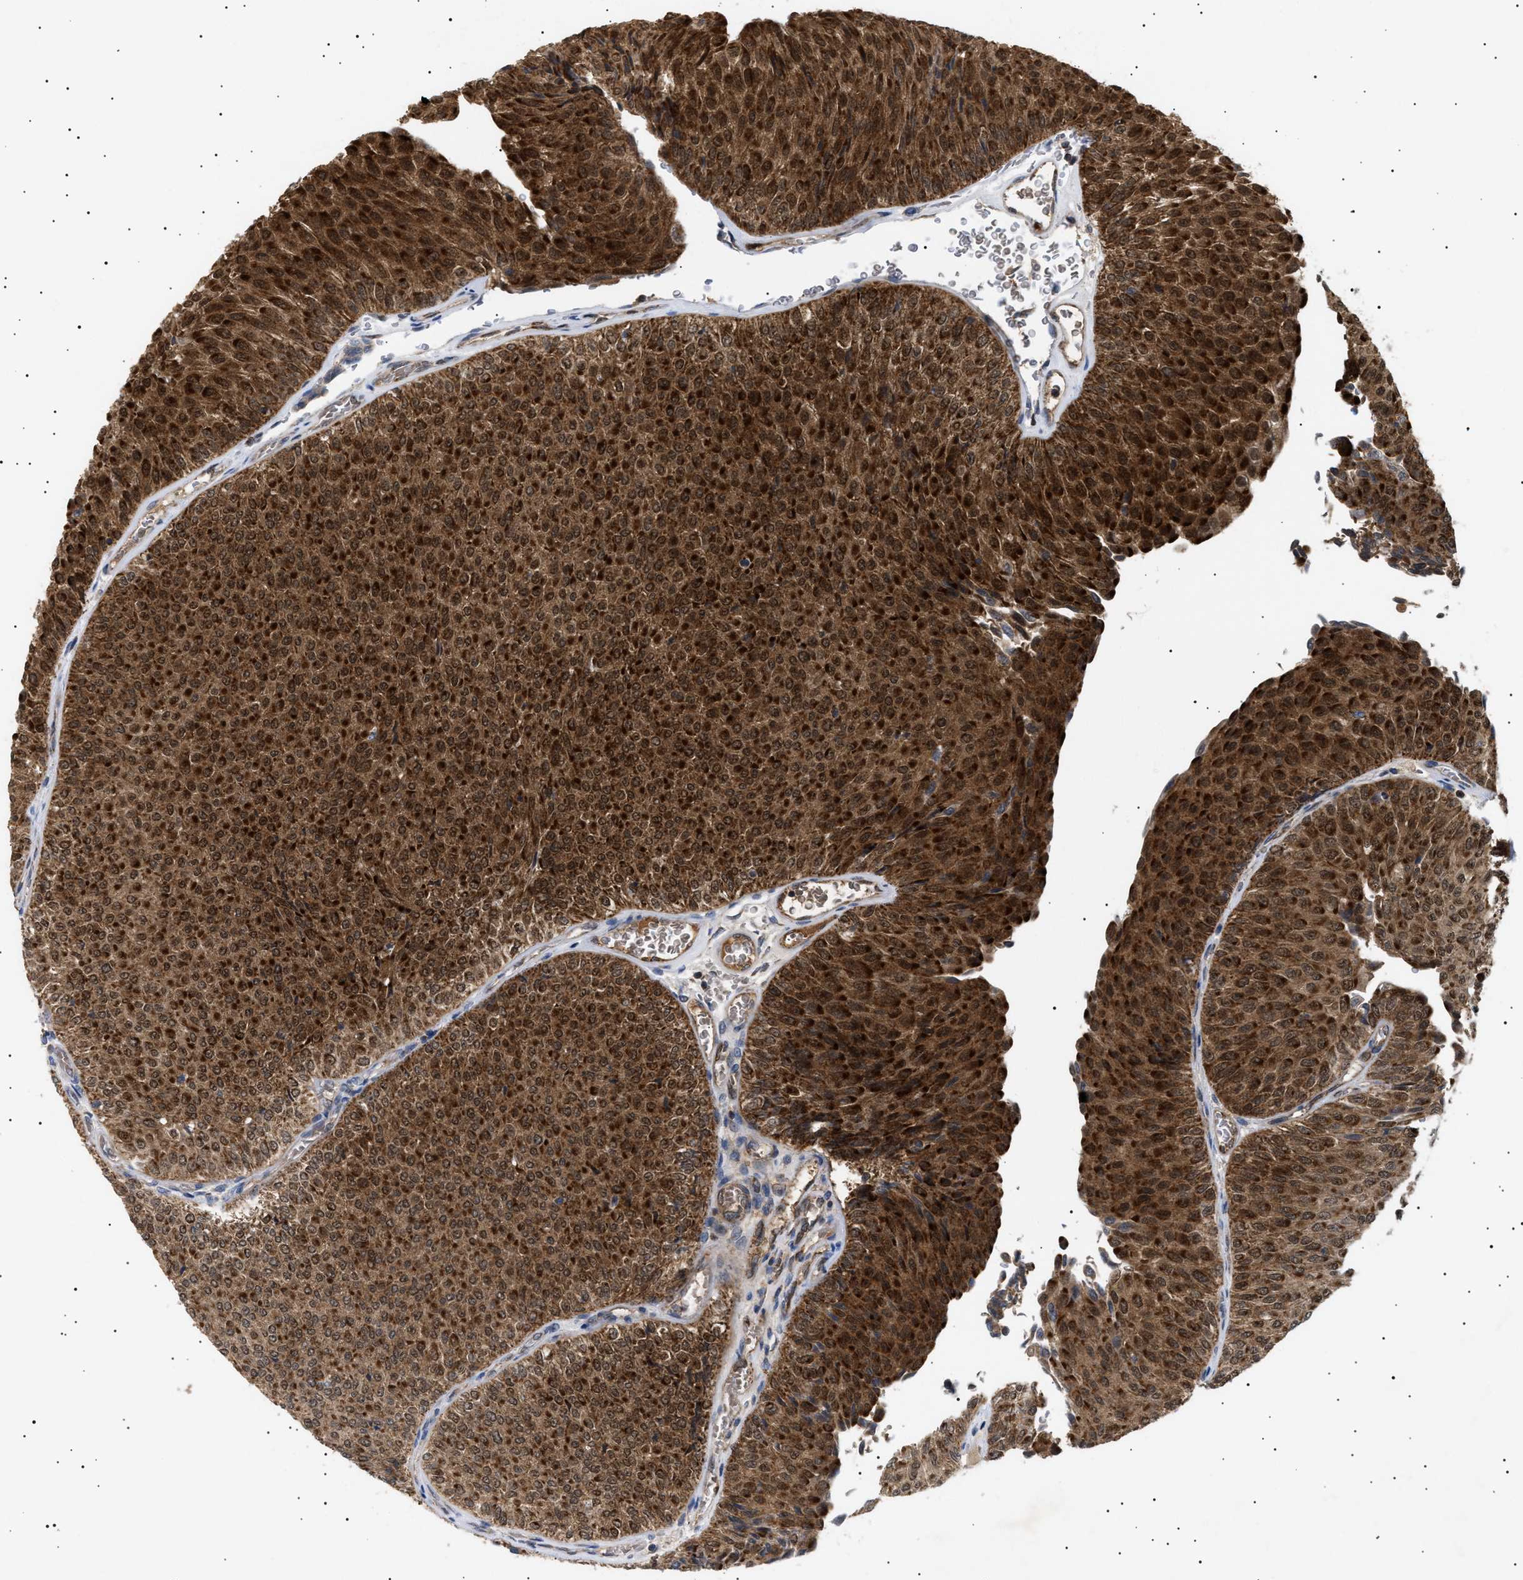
{"staining": {"intensity": "strong", "quantity": ">75%", "location": "cytoplasmic/membranous,nuclear"}, "tissue": "urothelial cancer", "cell_type": "Tumor cells", "image_type": "cancer", "snomed": [{"axis": "morphology", "description": "Urothelial carcinoma, Low grade"}, {"axis": "topography", "description": "Urinary bladder"}], "caption": "There is high levels of strong cytoplasmic/membranous and nuclear positivity in tumor cells of low-grade urothelial carcinoma, as demonstrated by immunohistochemical staining (brown color).", "gene": "SIRT5", "patient": {"sex": "male", "age": 78}}